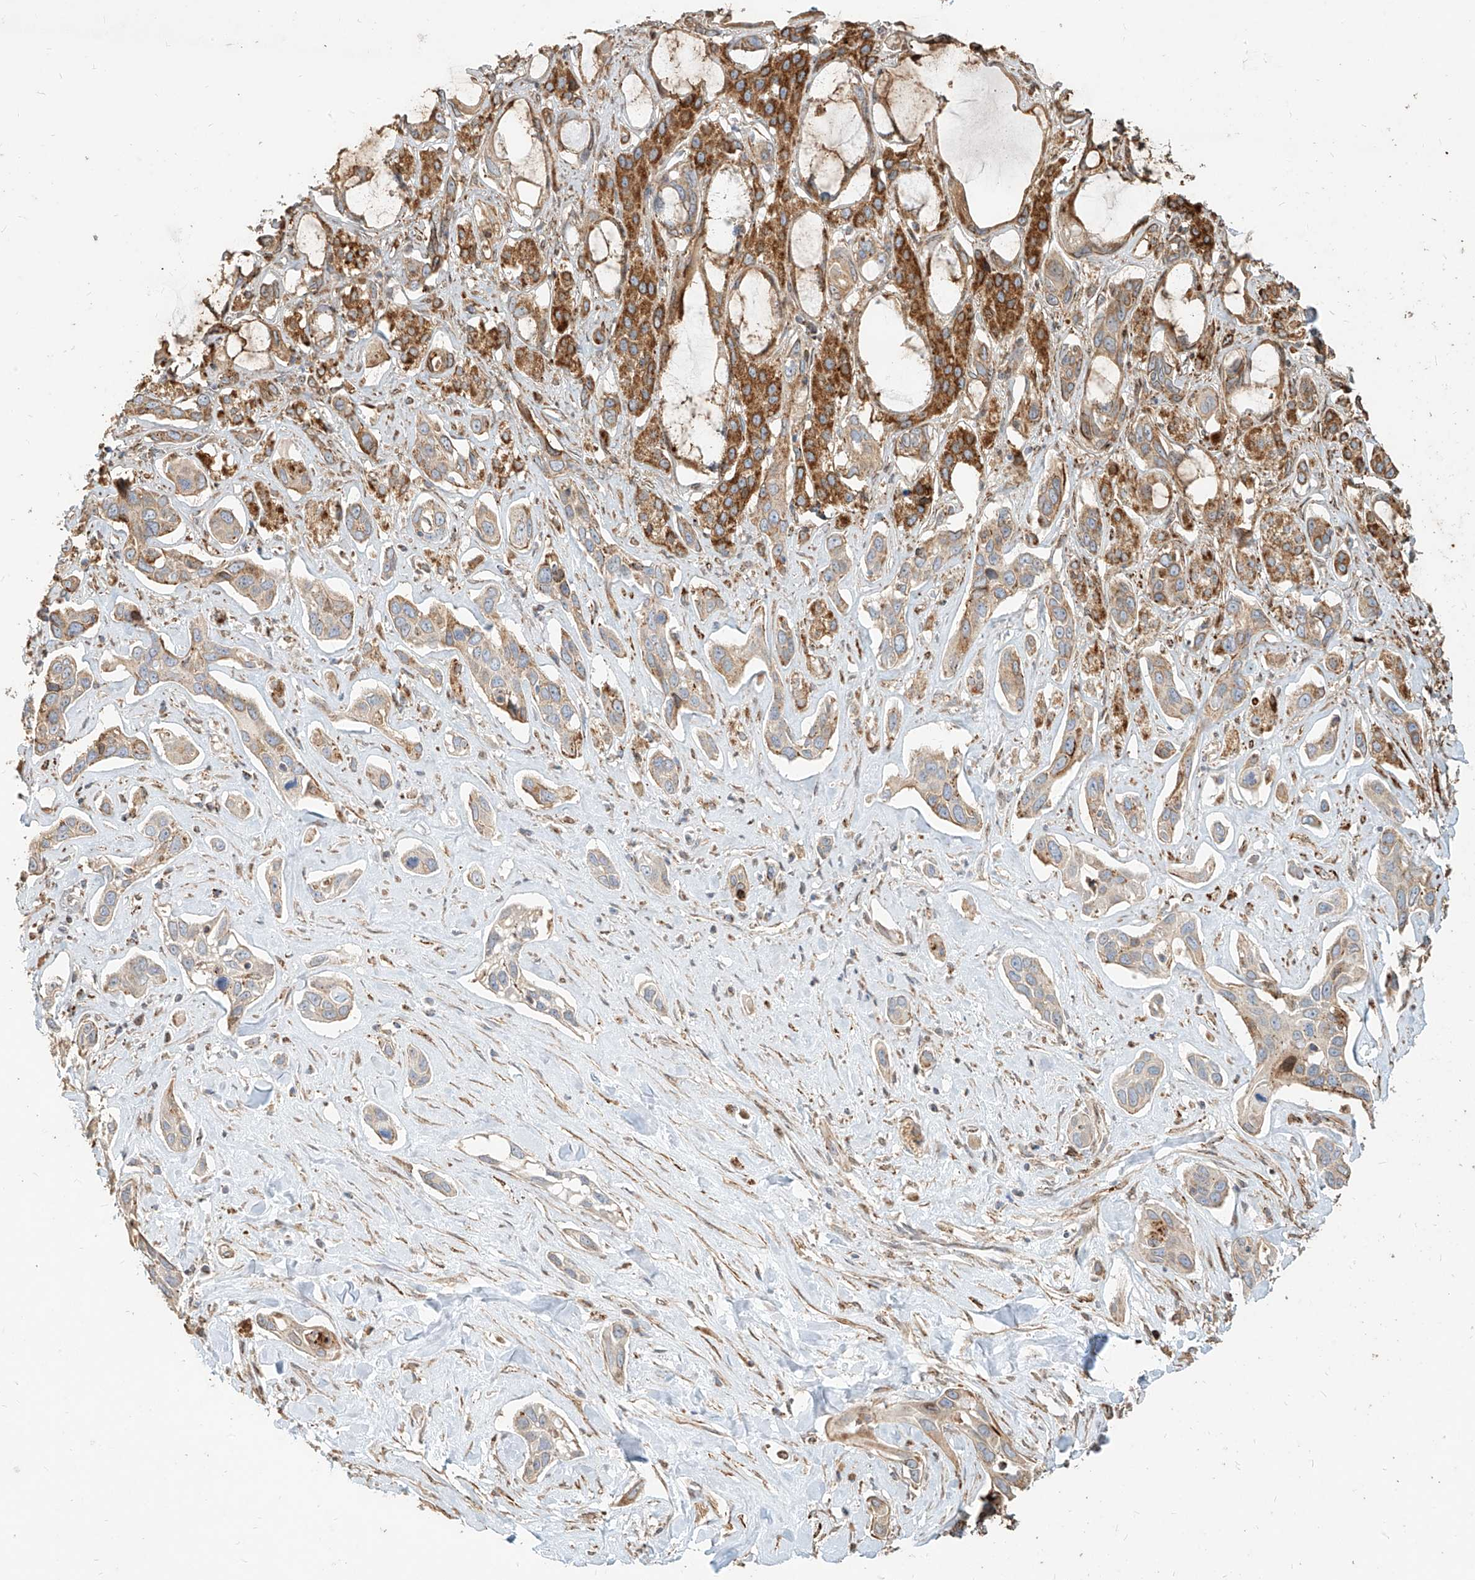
{"staining": {"intensity": "moderate", "quantity": "<25%", "location": "cytoplasmic/membranous"}, "tissue": "pancreatic cancer", "cell_type": "Tumor cells", "image_type": "cancer", "snomed": [{"axis": "morphology", "description": "Adenocarcinoma, NOS"}, {"axis": "topography", "description": "Pancreas"}], "caption": "Adenocarcinoma (pancreatic) was stained to show a protein in brown. There is low levels of moderate cytoplasmic/membranous staining in approximately <25% of tumor cells.", "gene": "MTX2", "patient": {"sex": "female", "age": 60}}